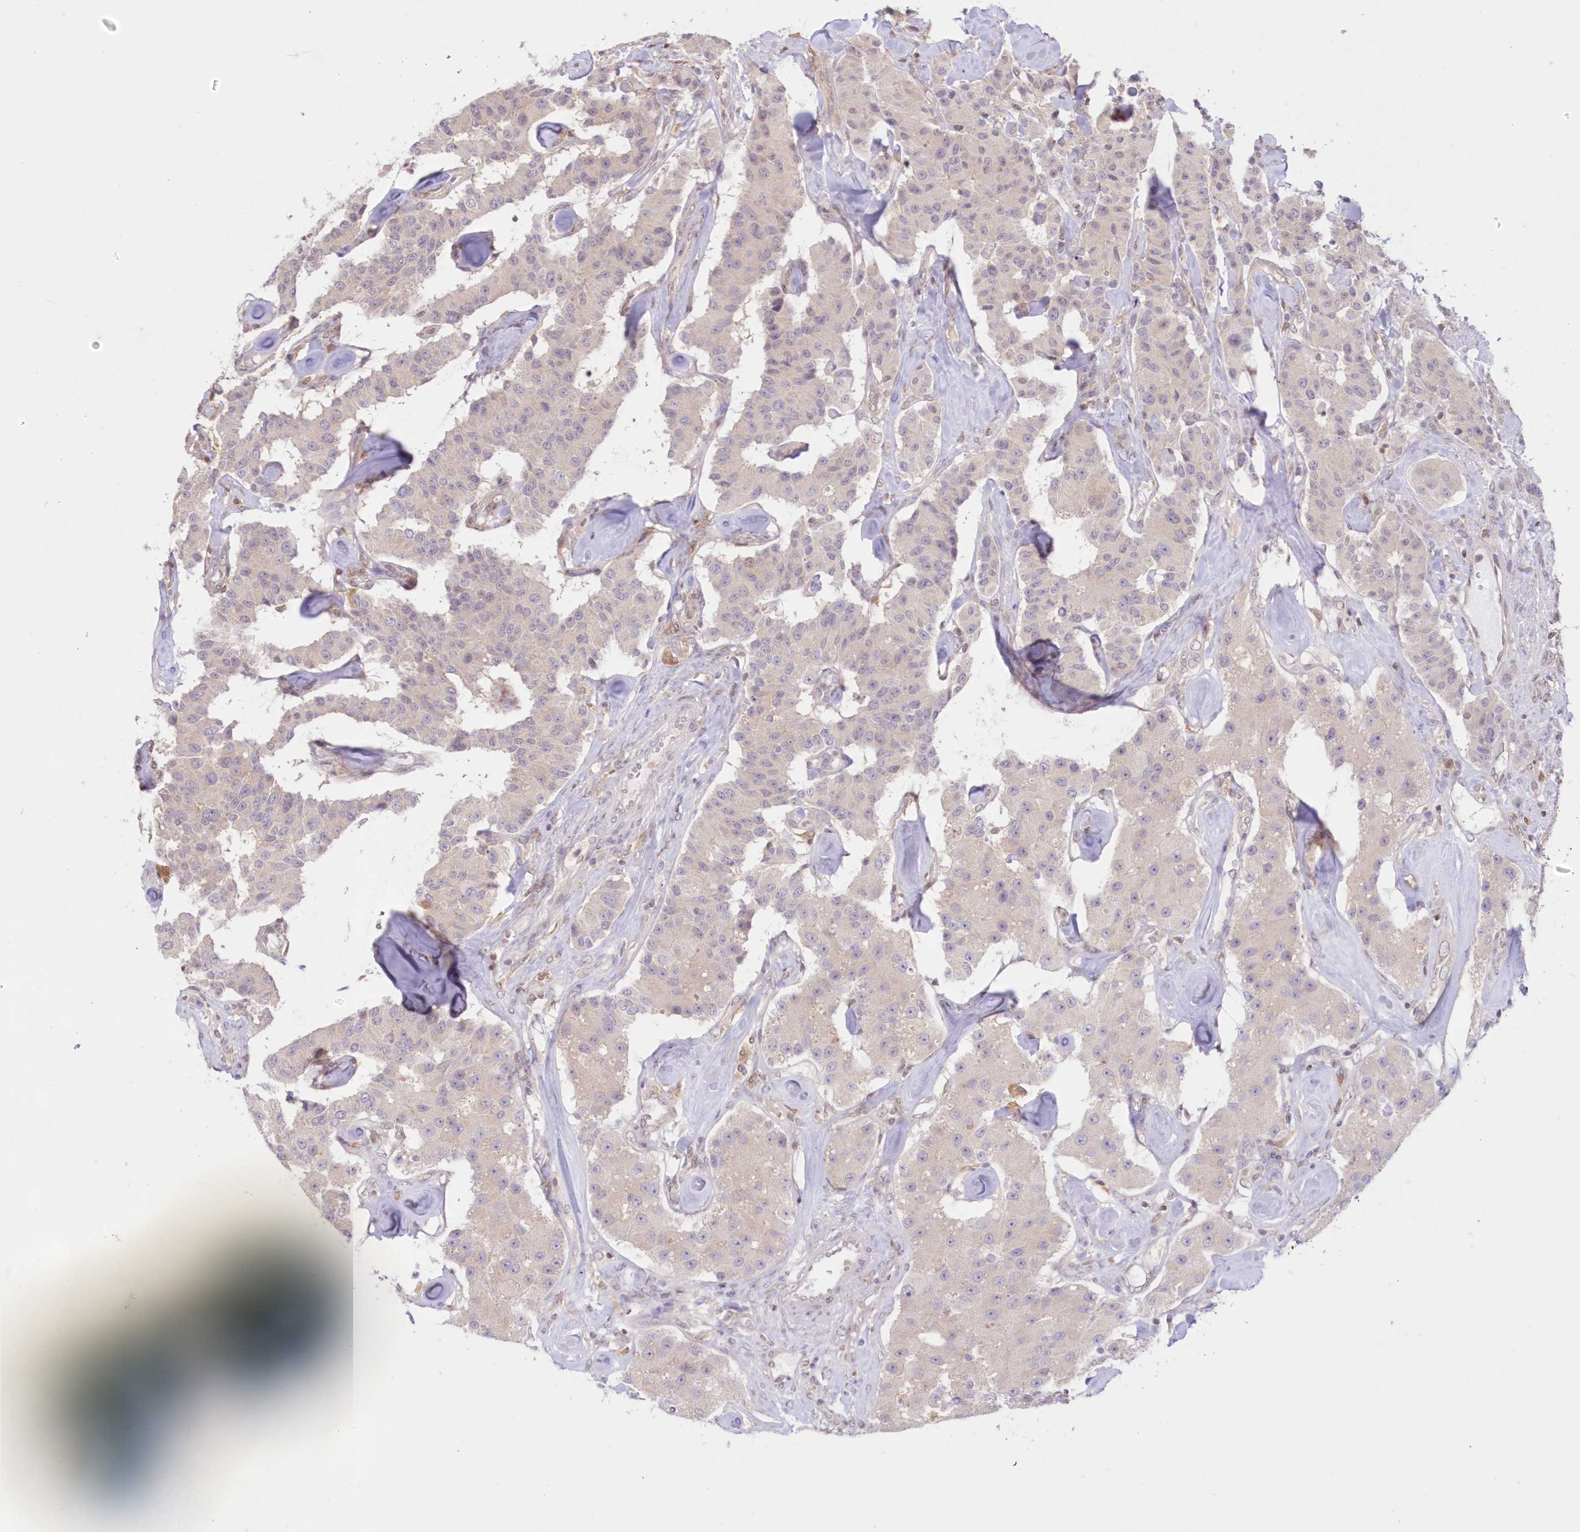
{"staining": {"intensity": "negative", "quantity": "none", "location": "none"}, "tissue": "carcinoid", "cell_type": "Tumor cells", "image_type": "cancer", "snomed": [{"axis": "morphology", "description": "Carcinoid, malignant, NOS"}, {"axis": "topography", "description": "Pancreas"}], "caption": "A high-resolution image shows immunohistochemistry staining of carcinoid, which demonstrates no significant positivity in tumor cells. (DAB immunohistochemistry (IHC) with hematoxylin counter stain).", "gene": "RNPEP", "patient": {"sex": "male", "age": 41}}